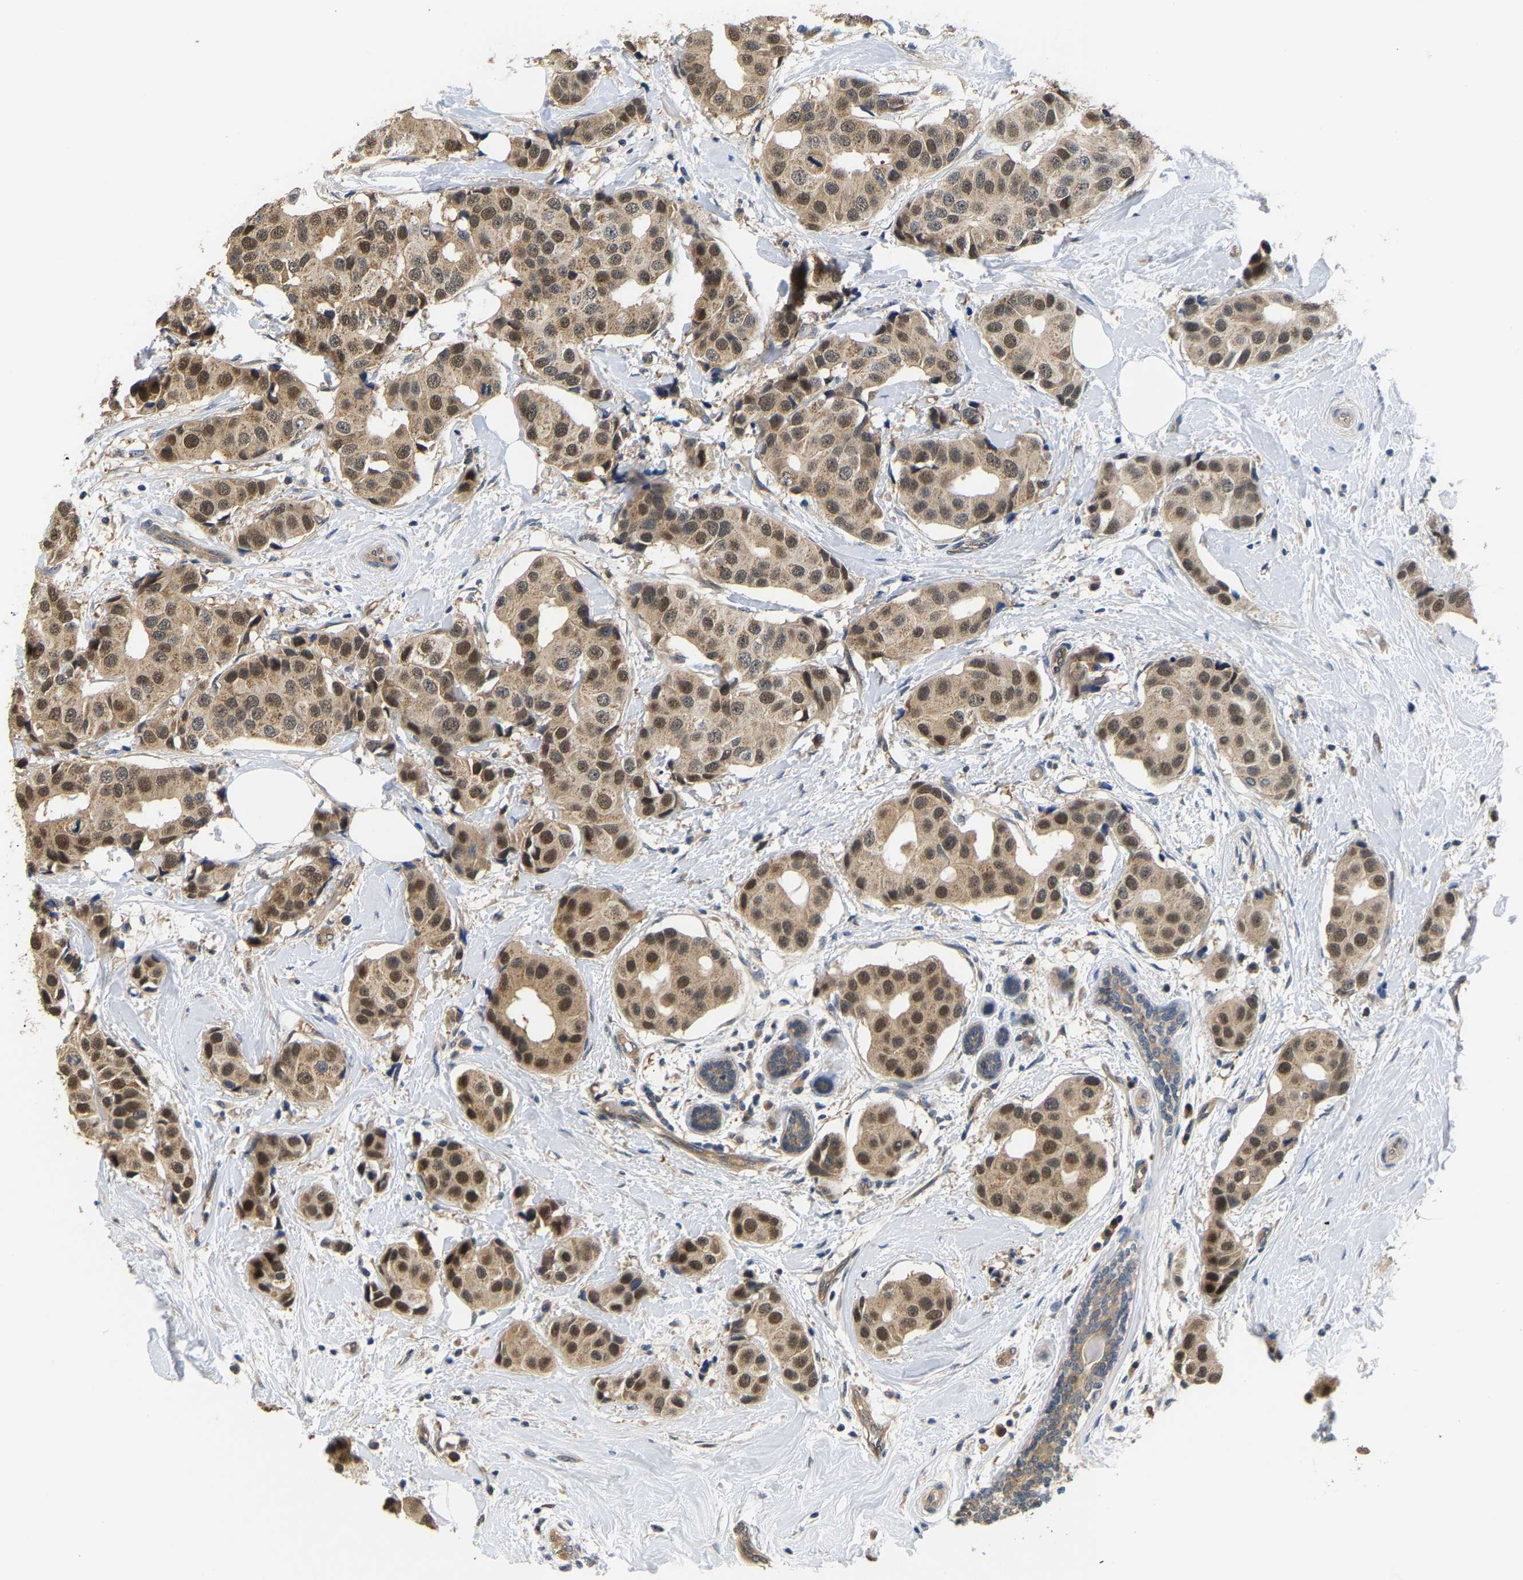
{"staining": {"intensity": "moderate", "quantity": ">75%", "location": "cytoplasmic/membranous,nuclear"}, "tissue": "breast cancer", "cell_type": "Tumor cells", "image_type": "cancer", "snomed": [{"axis": "morphology", "description": "Normal tissue, NOS"}, {"axis": "morphology", "description": "Duct carcinoma"}, {"axis": "topography", "description": "Breast"}], "caption": "A brown stain shows moderate cytoplasmic/membranous and nuclear expression of a protein in human breast cancer tumor cells.", "gene": "ARHGEF12", "patient": {"sex": "female", "age": 39}}